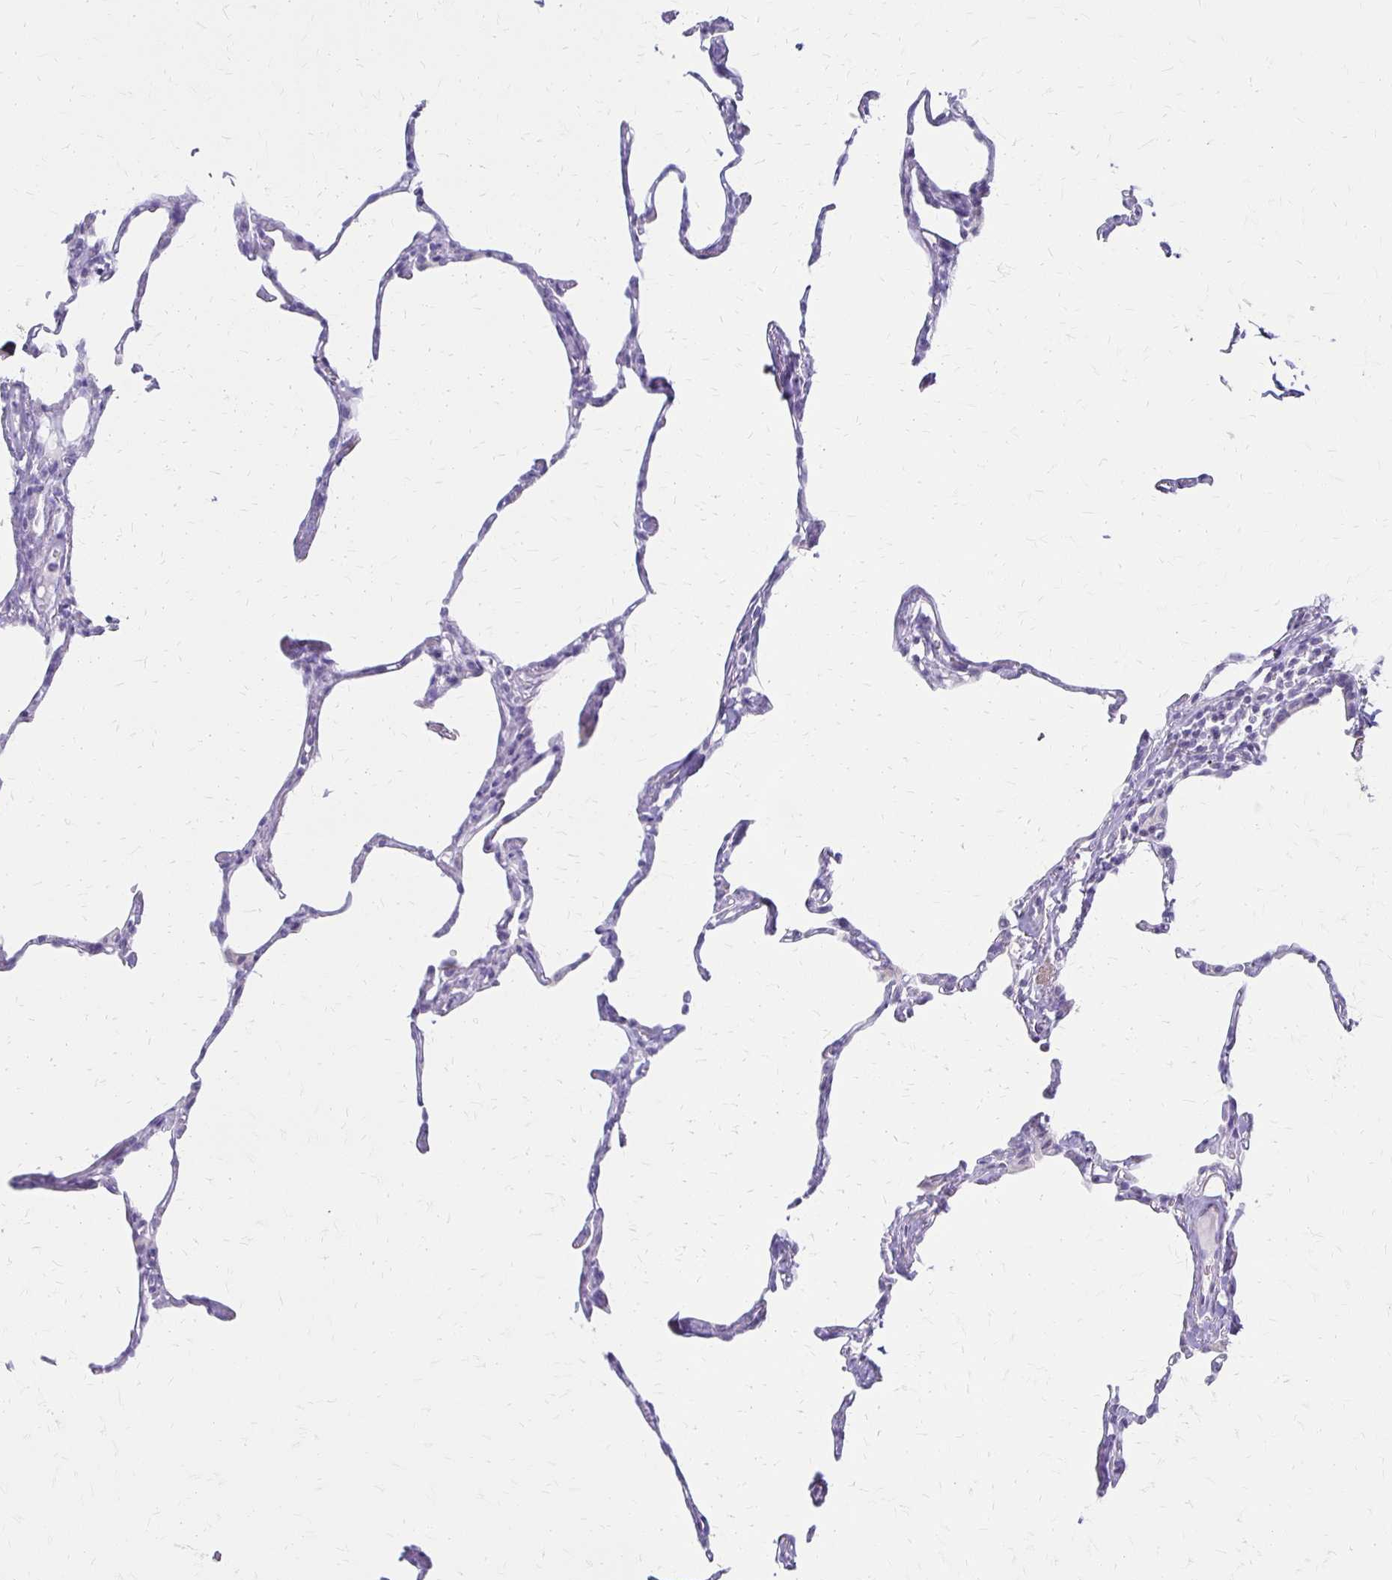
{"staining": {"intensity": "negative", "quantity": "none", "location": "none"}, "tissue": "lung", "cell_type": "Alveolar cells", "image_type": "normal", "snomed": [{"axis": "morphology", "description": "Normal tissue, NOS"}, {"axis": "topography", "description": "Lung"}], "caption": "Micrograph shows no protein positivity in alveolar cells of benign lung. (Brightfield microscopy of DAB immunohistochemistry (IHC) at high magnification).", "gene": "IVL", "patient": {"sex": "male", "age": 65}}